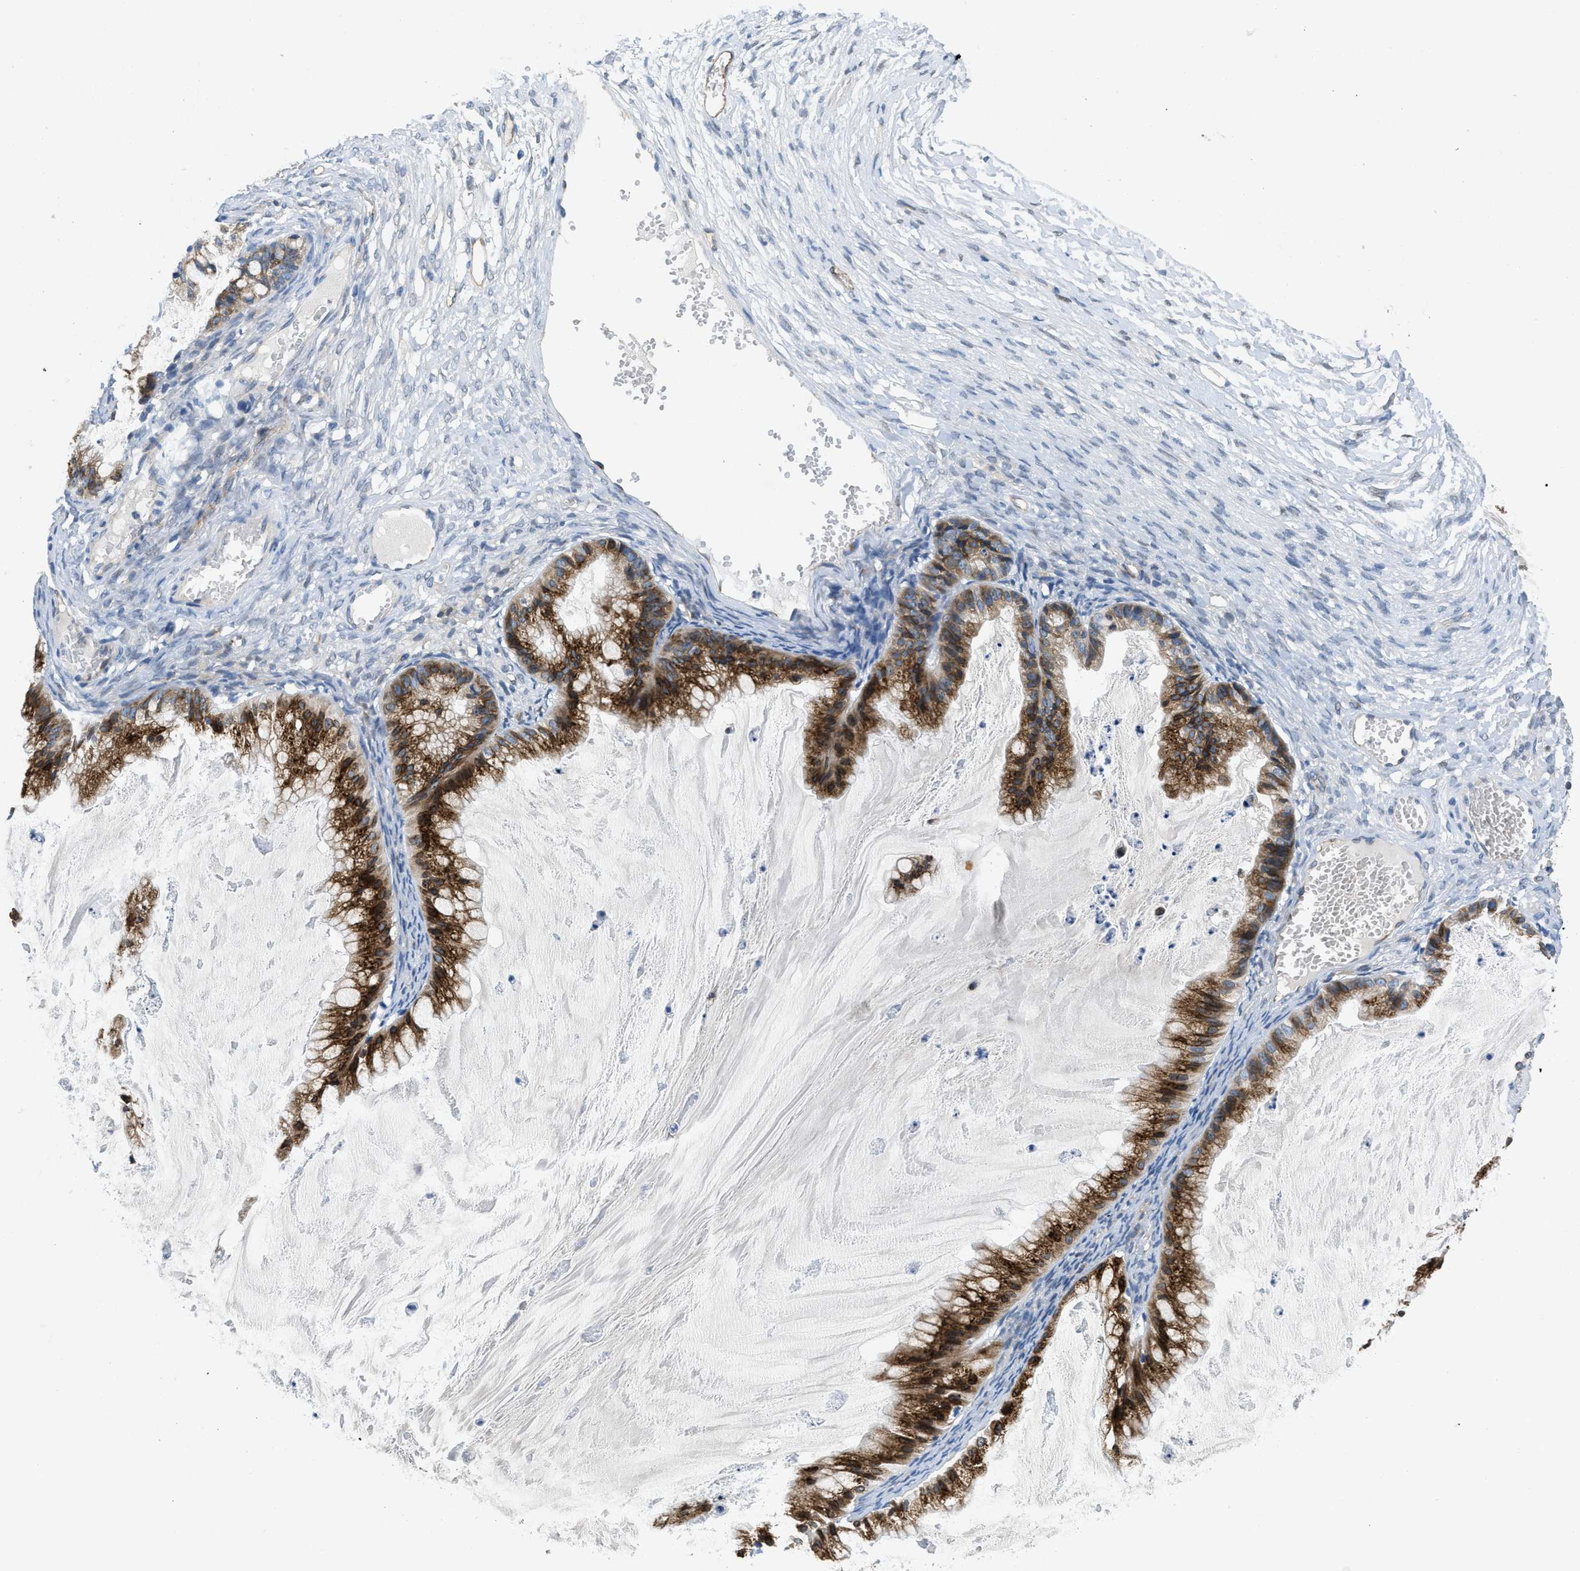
{"staining": {"intensity": "strong", "quantity": ">75%", "location": "cytoplasmic/membranous"}, "tissue": "ovarian cancer", "cell_type": "Tumor cells", "image_type": "cancer", "snomed": [{"axis": "morphology", "description": "Cystadenocarcinoma, mucinous, NOS"}, {"axis": "topography", "description": "Ovary"}], "caption": "This is an image of IHC staining of ovarian mucinous cystadenocarcinoma, which shows strong staining in the cytoplasmic/membranous of tumor cells.", "gene": "PGR", "patient": {"sex": "female", "age": 57}}